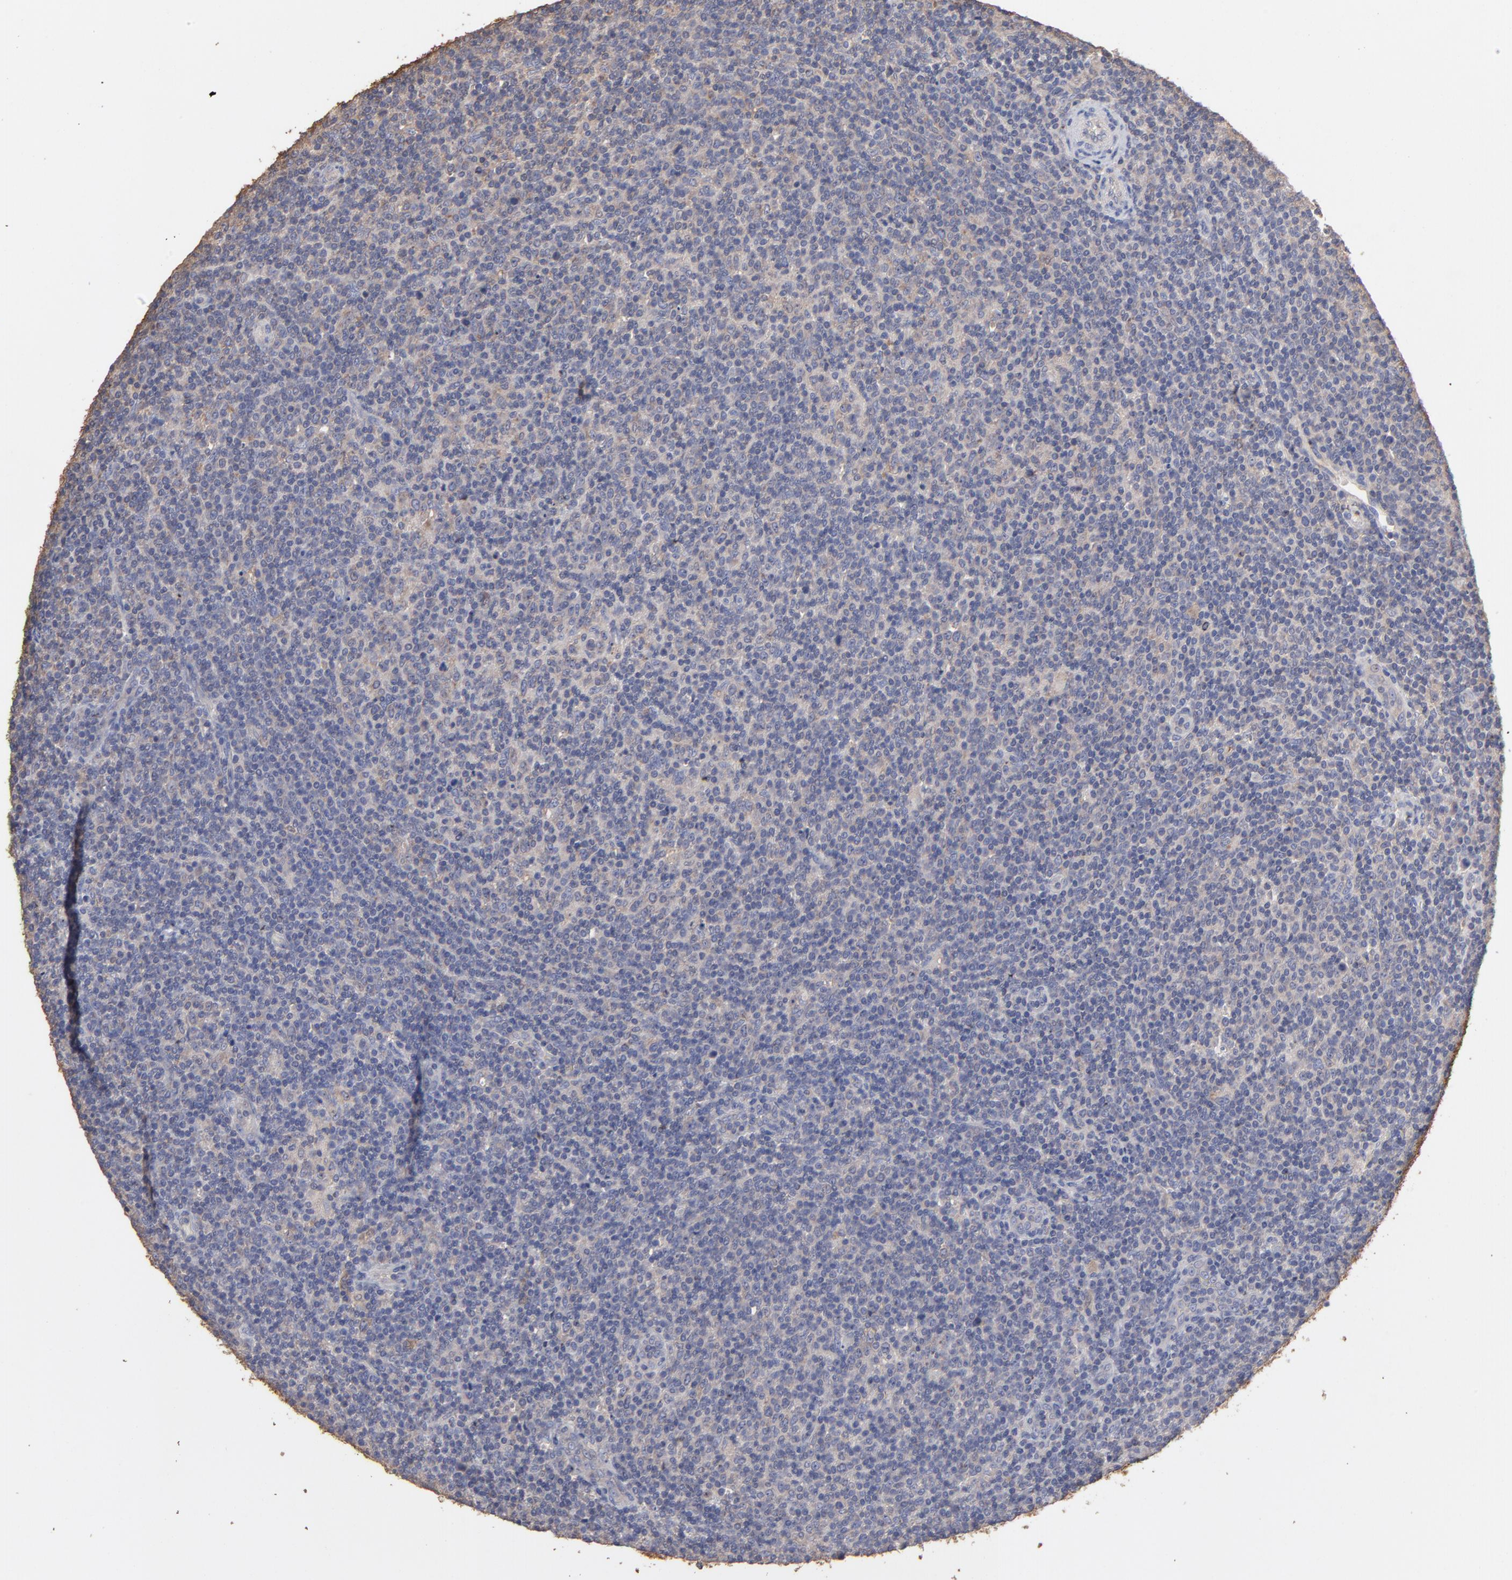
{"staining": {"intensity": "weak", "quantity": "<25%", "location": "cytoplasmic/membranous"}, "tissue": "lymphoma", "cell_type": "Tumor cells", "image_type": "cancer", "snomed": [{"axis": "morphology", "description": "Malignant lymphoma, non-Hodgkin's type, Low grade"}, {"axis": "topography", "description": "Lymph node"}], "caption": "High power microscopy micrograph of an immunohistochemistry (IHC) histopathology image of malignant lymphoma, non-Hodgkin's type (low-grade), revealing no significant staining in tumor cells. Brightfield microscopy of immunohistochemistry stained with DAB (3,3'-diaminobenzidine) (brown) and hematoxylin (blue), captured at high magnification.", "gene": "TANGO2", "patient": {"sex": "male", "age": 70}}